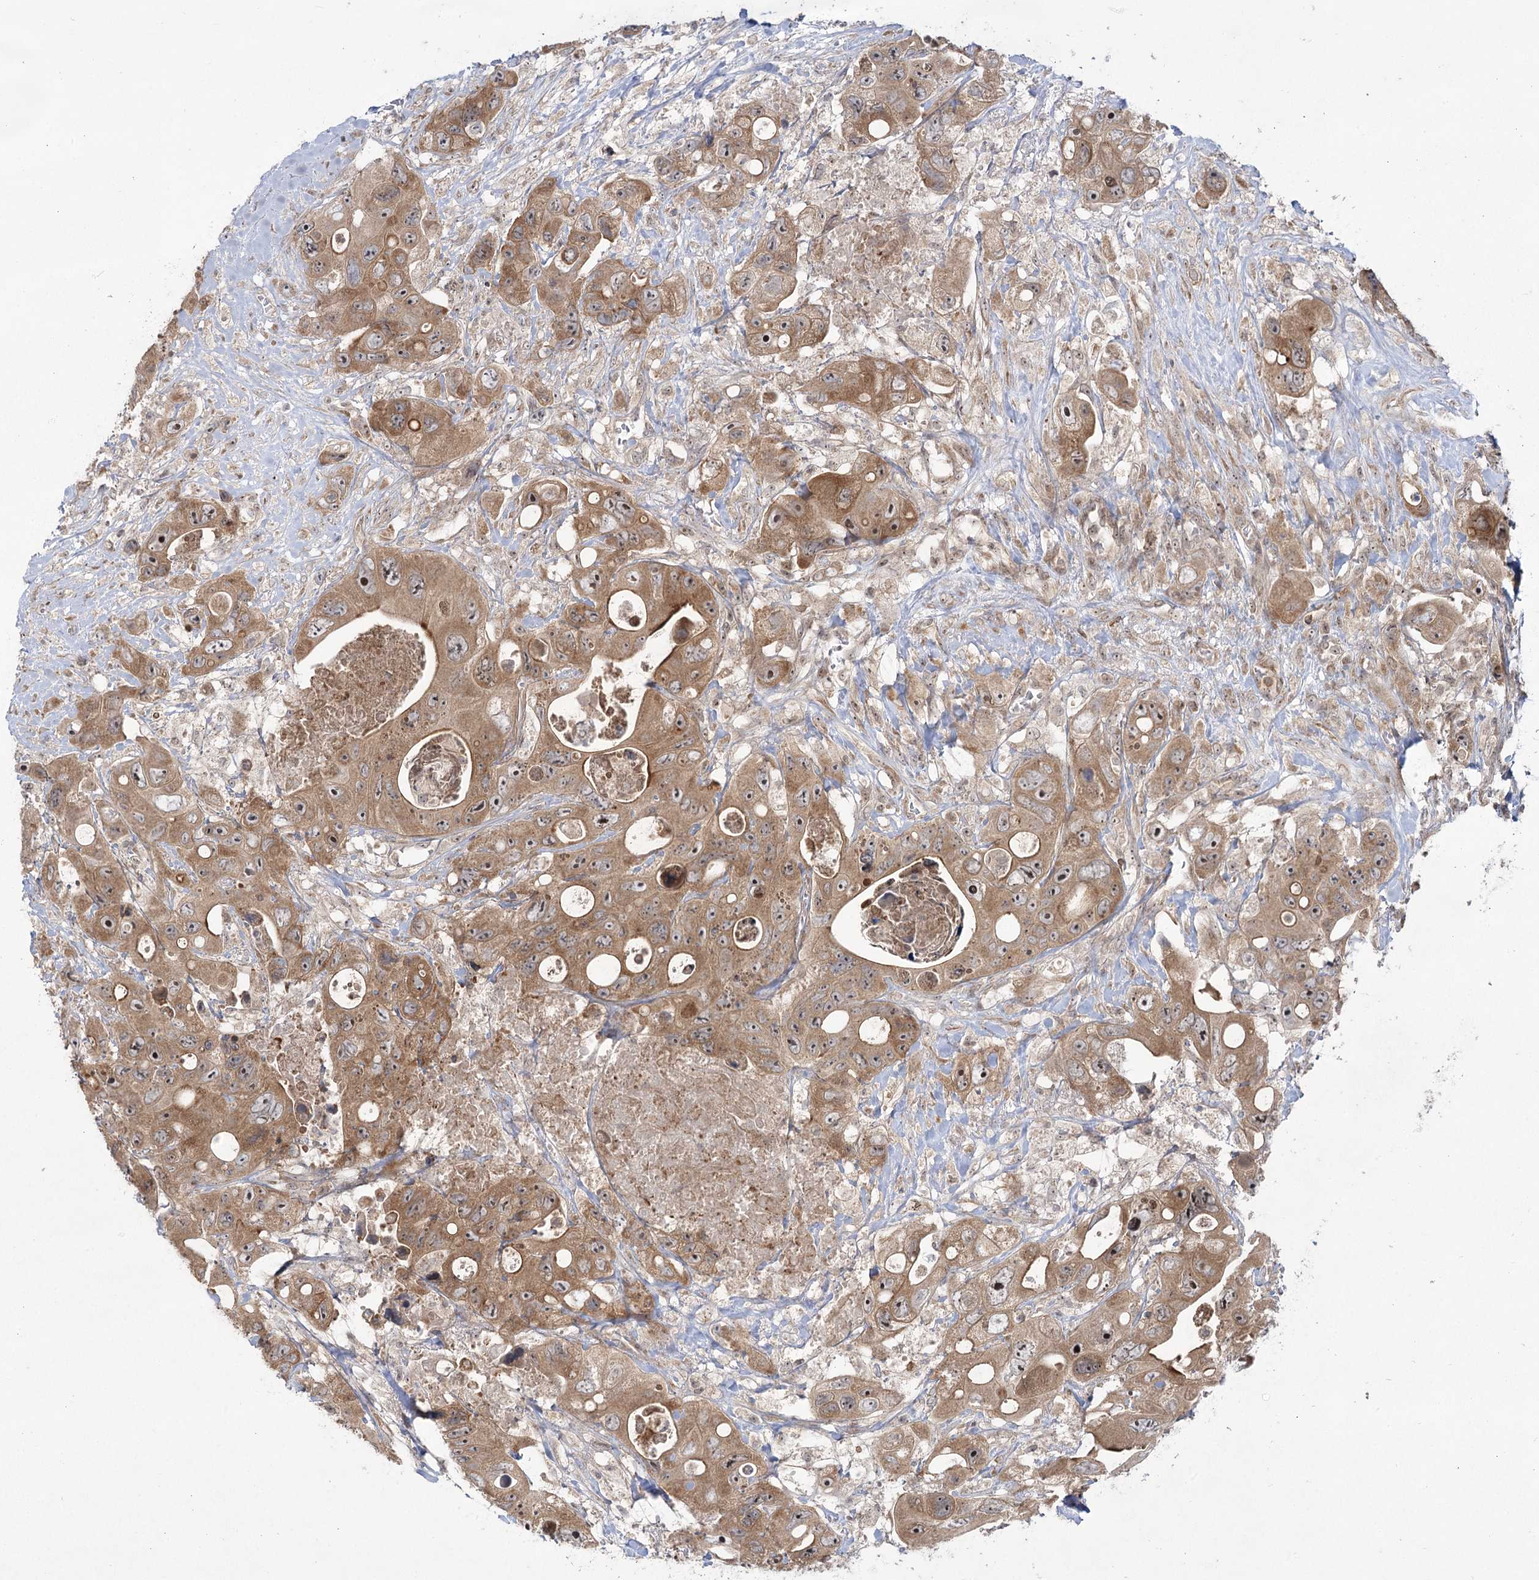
{"staining": {"intensity": "moderate", "quantity": ">75%", "location": "cytoplasmic/membranous,nuclear"}, "tissue": "colorectal cancer", "cell_type": "Tumor cells", "image_type": "cancer", "snomed": [{"axis": "morphology", "description": "Adenocarcinoma, NOS"}, {"axis": "topography", "description": "Colon"}], "caption": "DAB (3,3'-diaminobenzidine) immunohistochemical staining of adenocarcinoma (colorectal) reveals moderate cytoplasmic/membranous and nuclear protein staining in approximately >75% of tumor cells.", "gene": "SYTL1", "patient": {"sex": "female", "age": 46}}